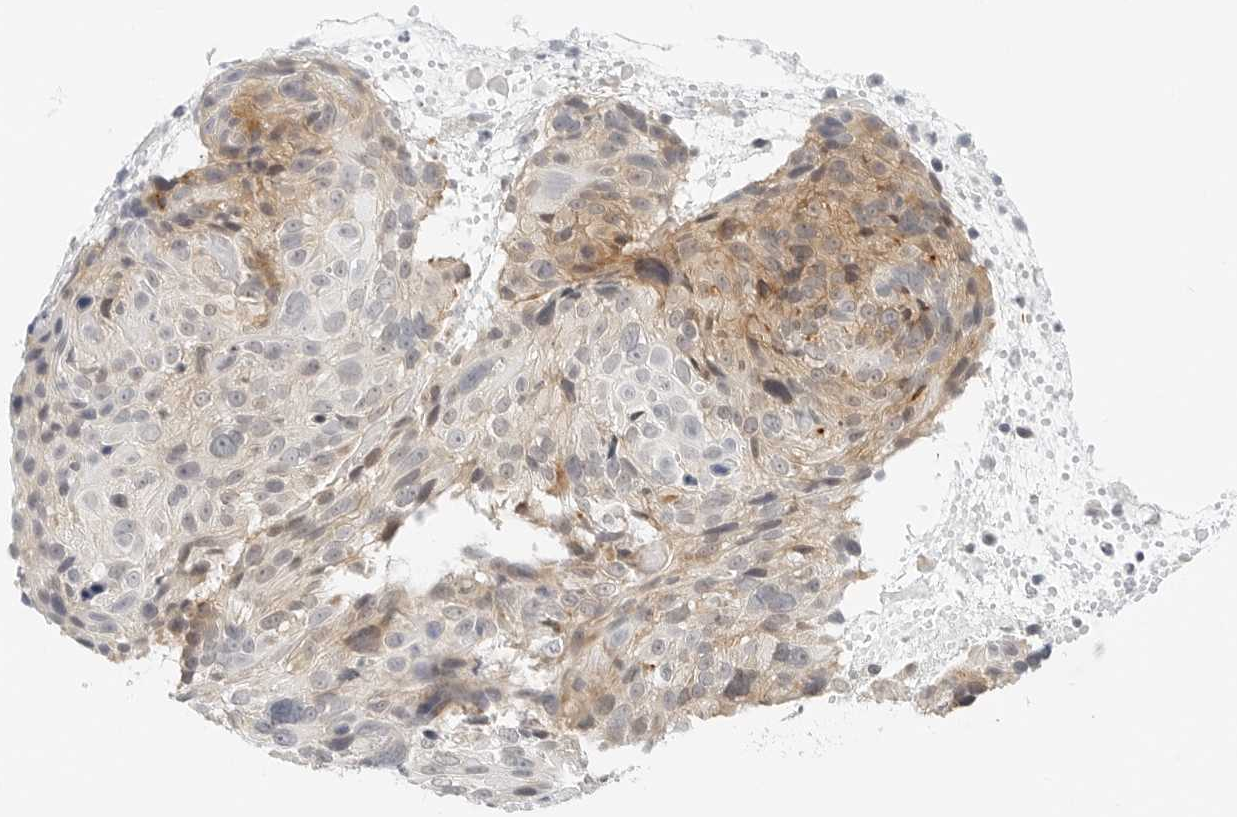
{"staining": {"intensity": "weak", "quantity": "<25%", "location": "cytoplasmic/membranous"}, "tissue": "cervical cancer", "cell_type": "Tumor cells", "image_type": "cancer", "snomed": [{"axis": "morphology", "description": "Squamous cell carcinoma, NOS"}, {"axis": "topography", "description": "Cervix"}], "caption": "A high-resolution histopathology image shows immunohistochemistry staining of cervical cancer, which demonstrates no significant positivity in tumor cells.", "gene": "CCSAP", "patient": {"sex": "female", "age": 74}}